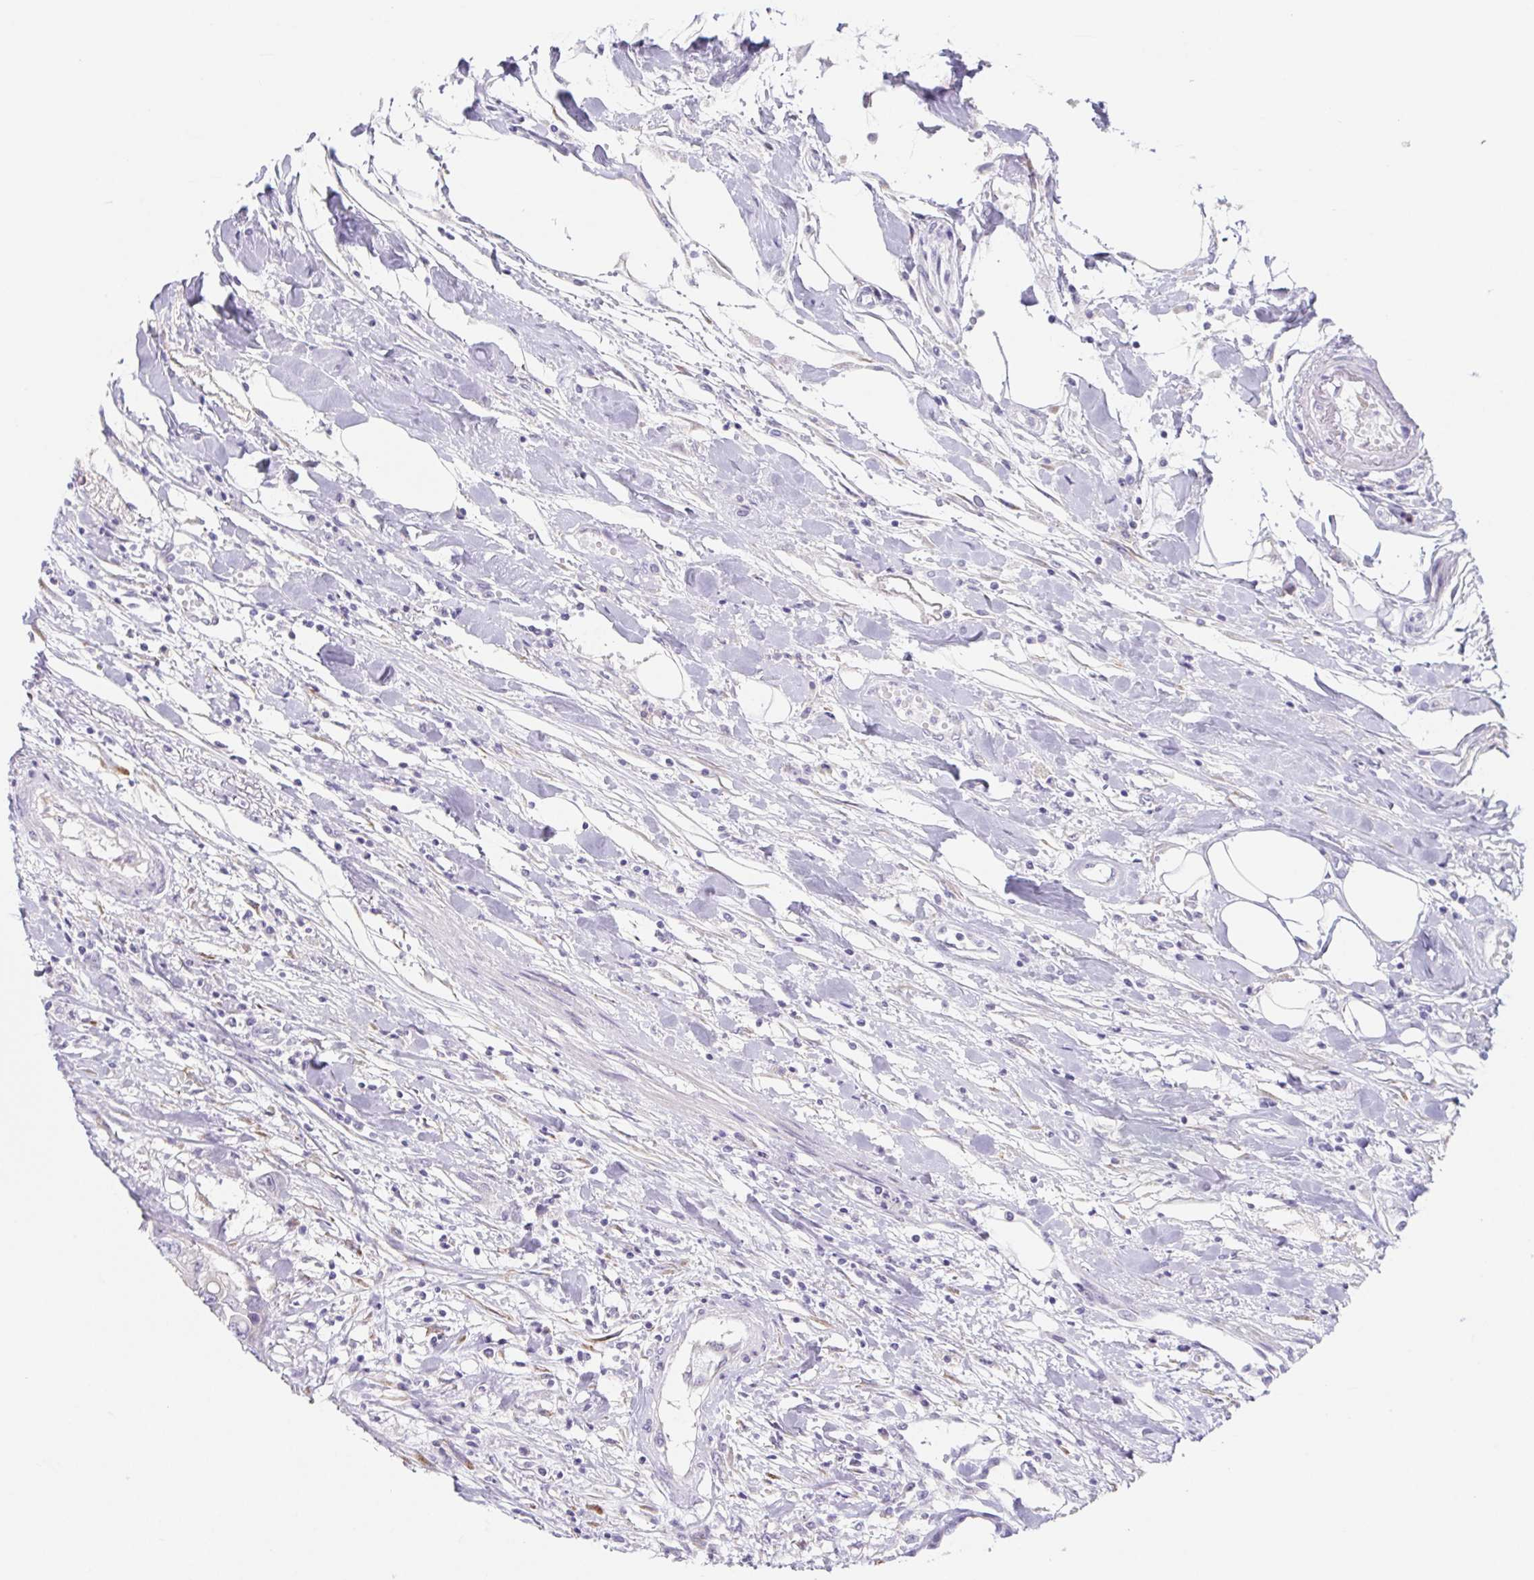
{"staining": {"intensity": "negative", "quantity": "none", "location": "none"}, "tissue": "colorectal cancer", "cell_type": "Tumor cells", "image_type": "cancer", "snomed": [{"axis": "morphology", "description": "Adenocarcinoma, NOS"}, {"axis": "topography", "description": "Colon"}], "caption": "A histopathology image of colorectal adenocarcinoma stained for a protein reveals no brown staining in tumor cells. (Stains: DAB immunohistochemistry (IHC) with hematoxylin counter stain, Microscopy: brightfield microscopy at high magnification).", "gene": "HDGFL1", "patient": {"sex": "male", "age": 77}}